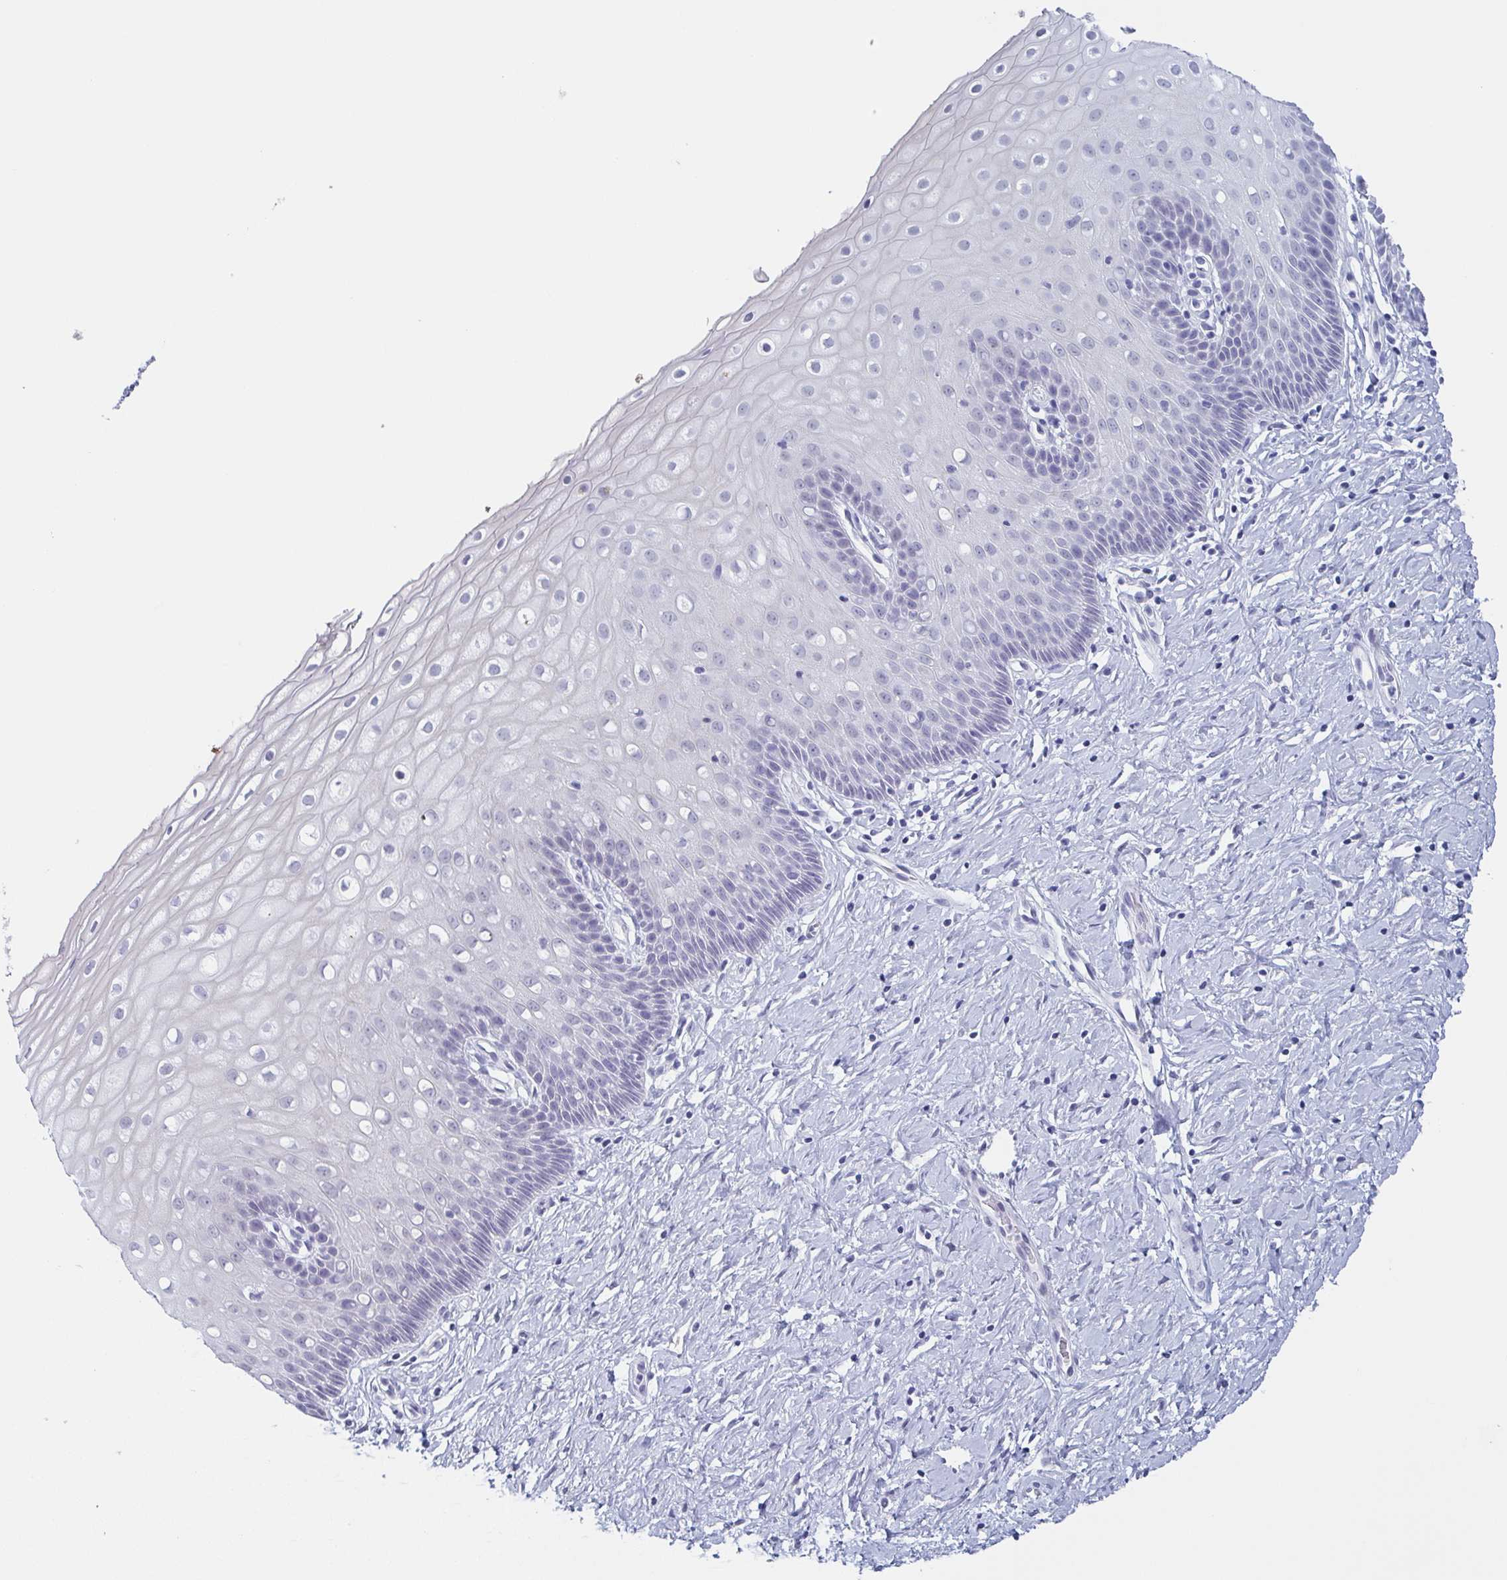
{"staining": {"intensity": "negative", "quantity": "none", "location": "none"}, "tissue": "cervix", "cell_type": "Glandular cells", "image_type": "normal", "snomed": [{"axis": "morphology", "description": "Normal tissue, NOS"}, {"axis": "topography", "description": "Cervix"}], "caption": "DAB (3,3'-diaminobenzidine) immunohistochemical staining of normal human cervix demonstrates no significant staining in glandular cells. (DAB (3,3'-diaminobenzidine) IHC visualized using brightfield microscopy, high magnification).", "gene": "REG4", "patient": {"sex": "female", "age": 37}}